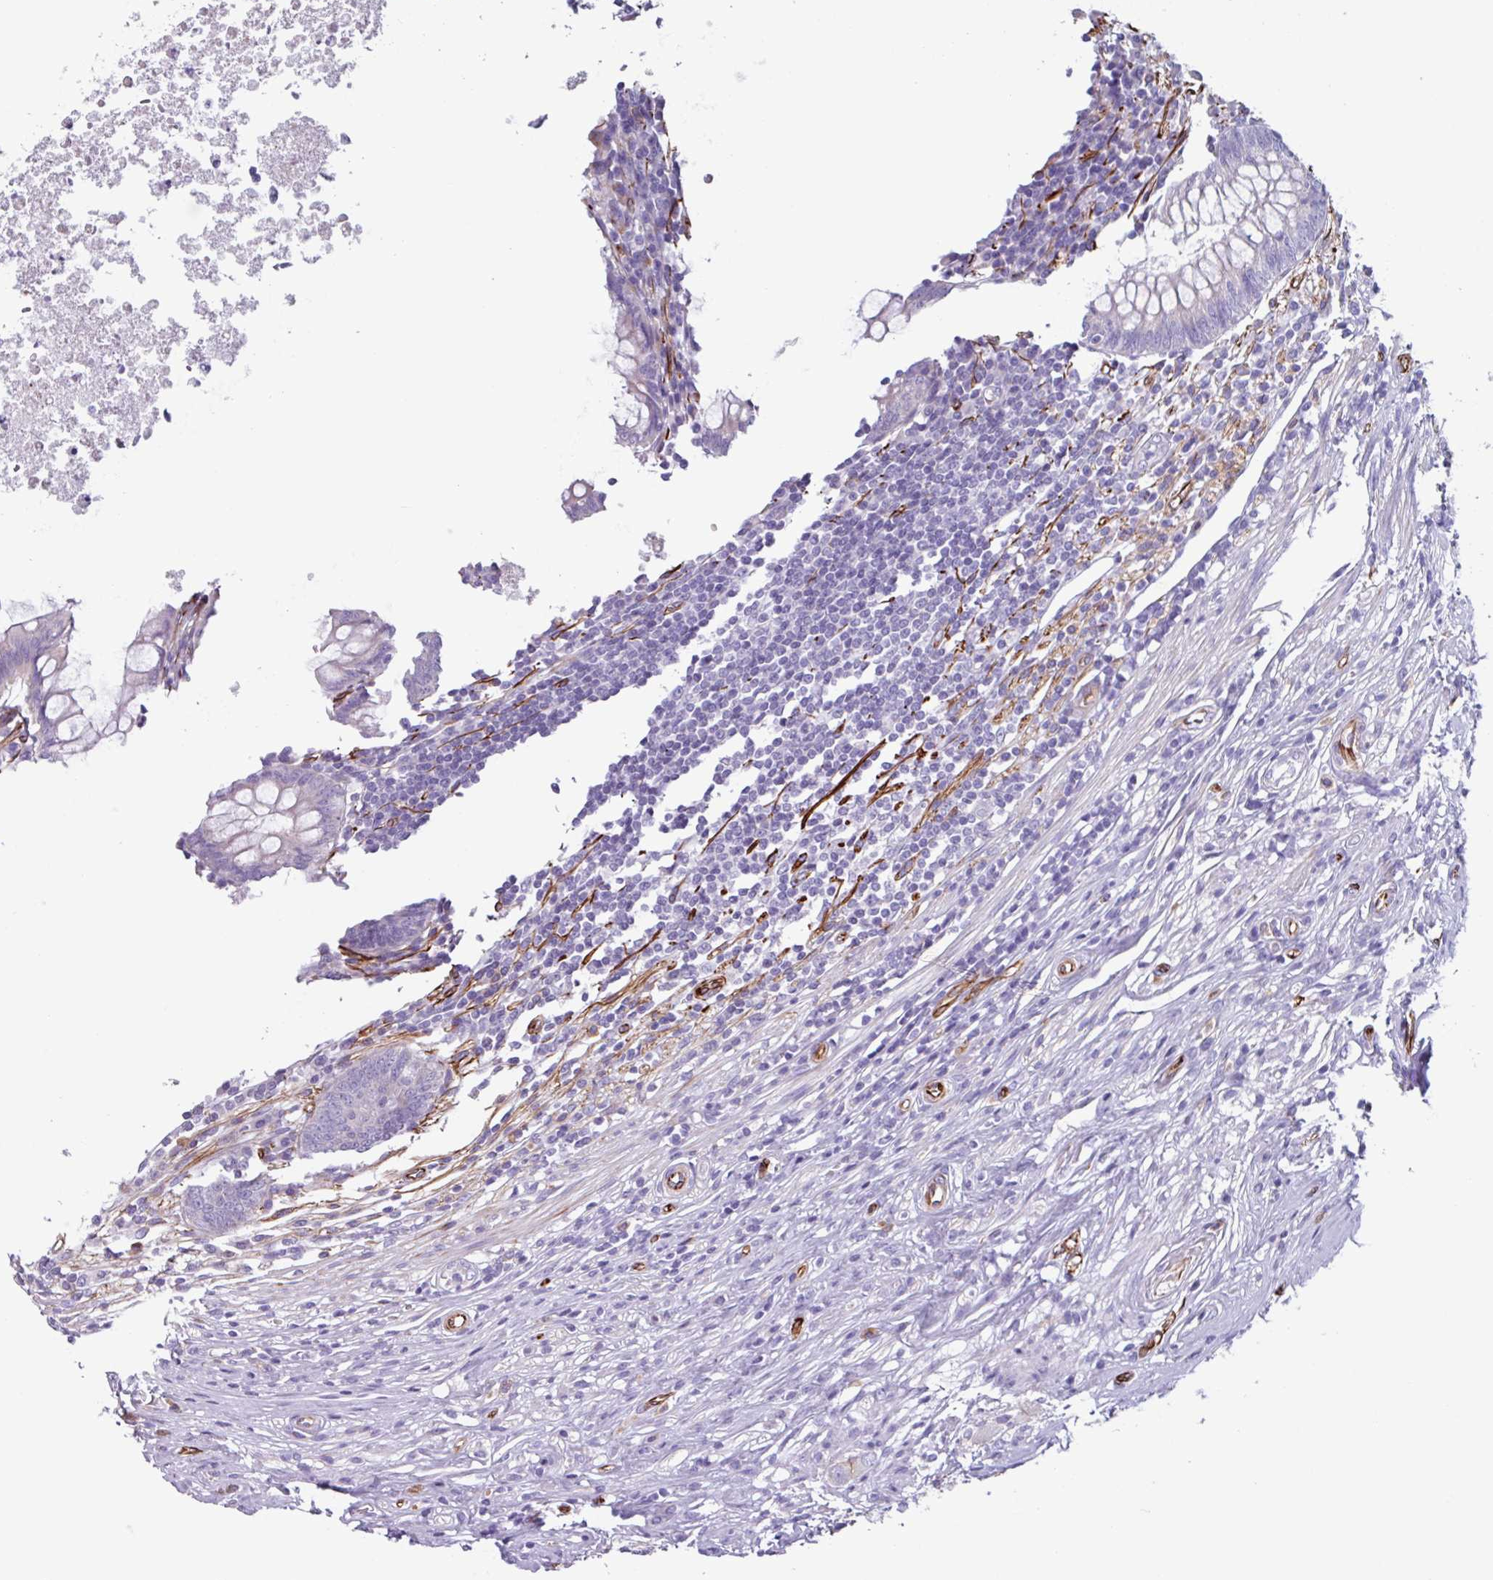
{"staining": {"intensity": "negative", "quantity": "none", "location": "none"}, "tissue": "appendix", "cell_type": "Glandular cells", "image_type": "normal", "snomed": [{"axis": "morphology", "description": "Normal tissue, NOS"}, {"axis": "topography", "description": "Appendix"}], "caption": "Immunohistochemical staining of unremarkable appendix displays no significant staining in glandular cells. (Immunohistochemistry, brightfield microscopy, high magnification).", "gene": "BTD", "patient": {"sex": "male", "age": 83}}